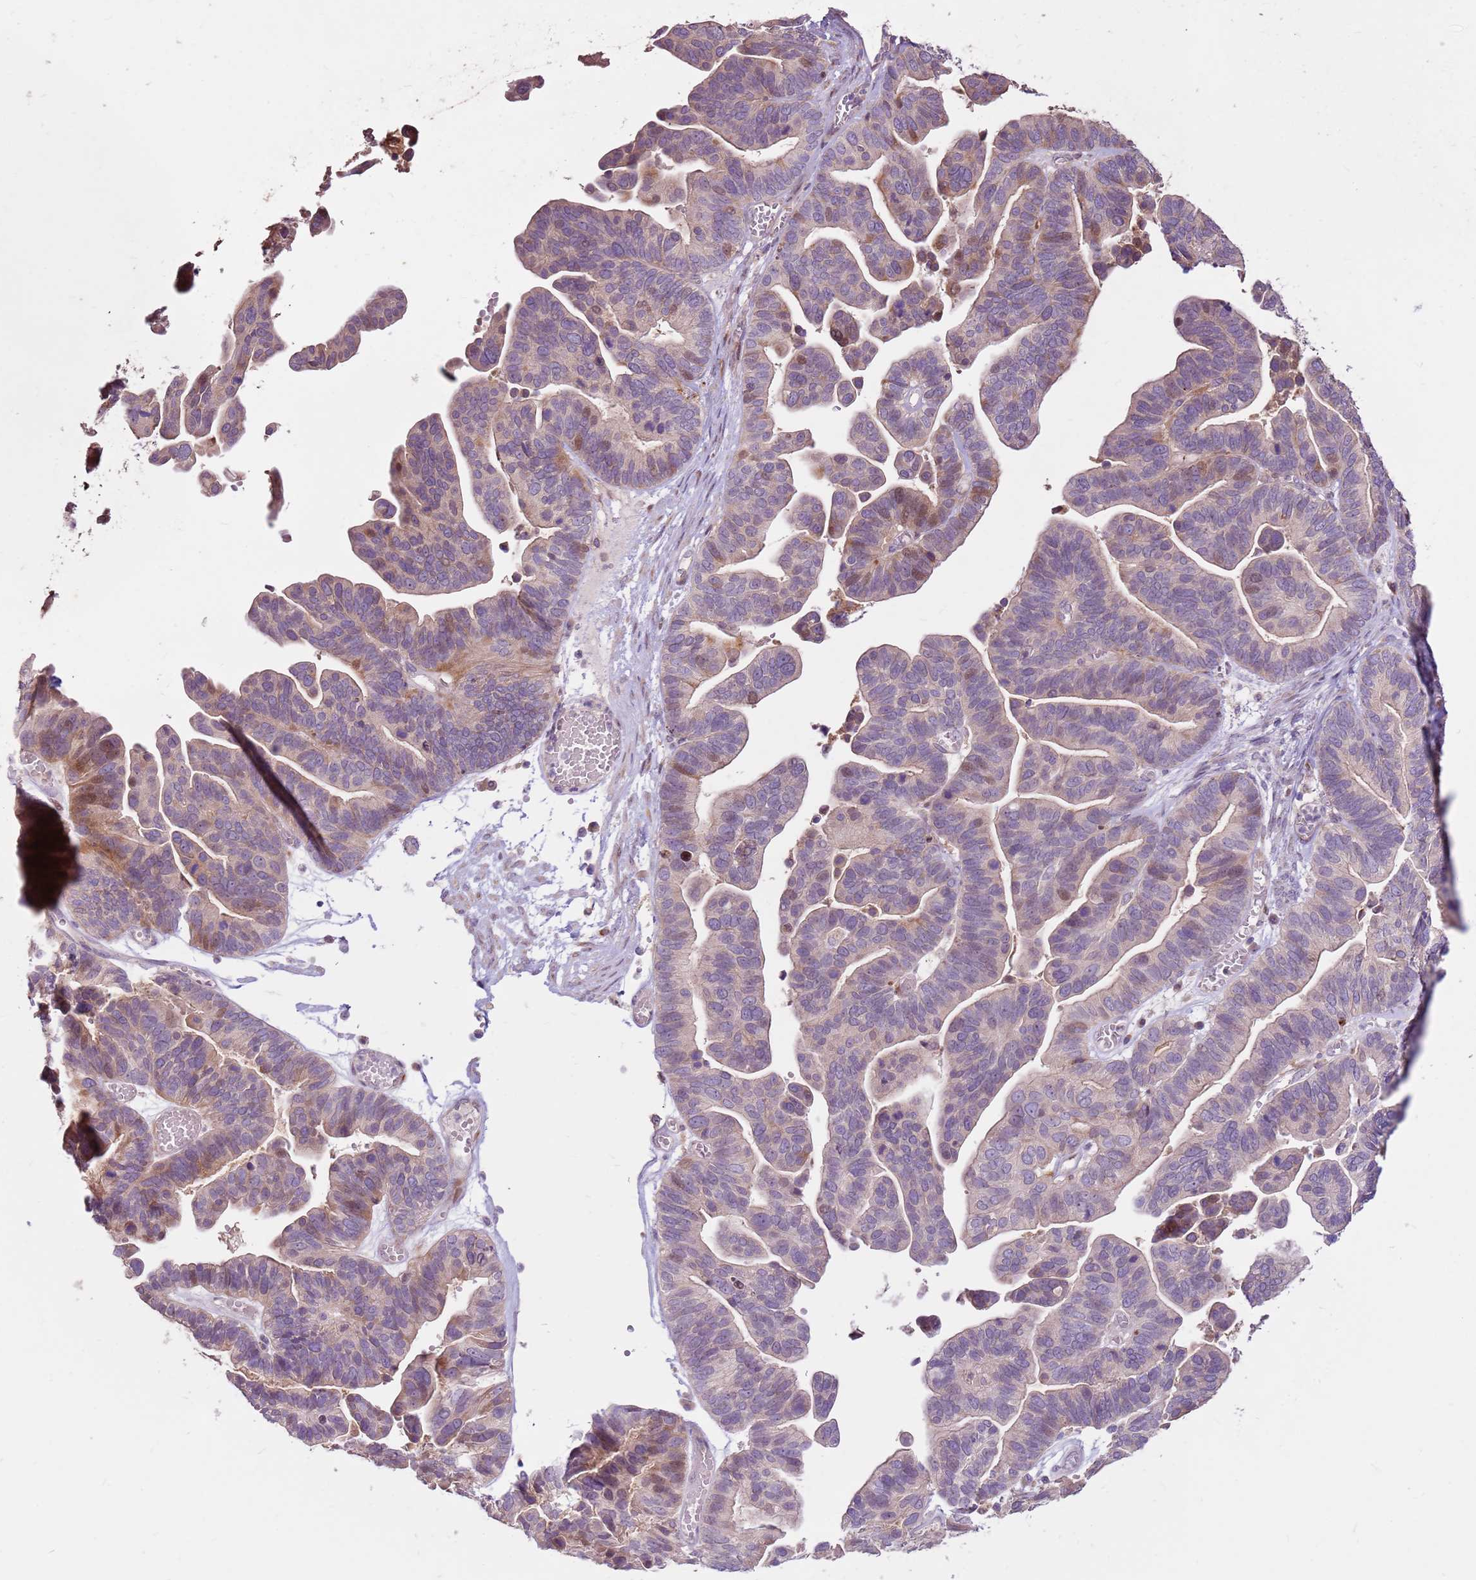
{"staining": {"intensity": "weak", "quantity": "<25%", "location": "cytoplasmic/membranous,nuclear"}, "tissue": "ovarian cancer", "cell_type": "Tumor cells", "image_type": "cancer", "snomed": [{"axis": "morphology", "description": "Cystadenocarcinoma, serous, NOS"}, {"axis": "topography", "description": "Ovary"}], "caption": "Tumor cells are negative for brown protein staining in ovarian cancer. (DAB (3,3'-diaminobenzidine) immunohistochemistry (IHC) with hematoxylin counter stain).", "gene": "LGI4", "patient": {"sex": "female", "age": 56}}